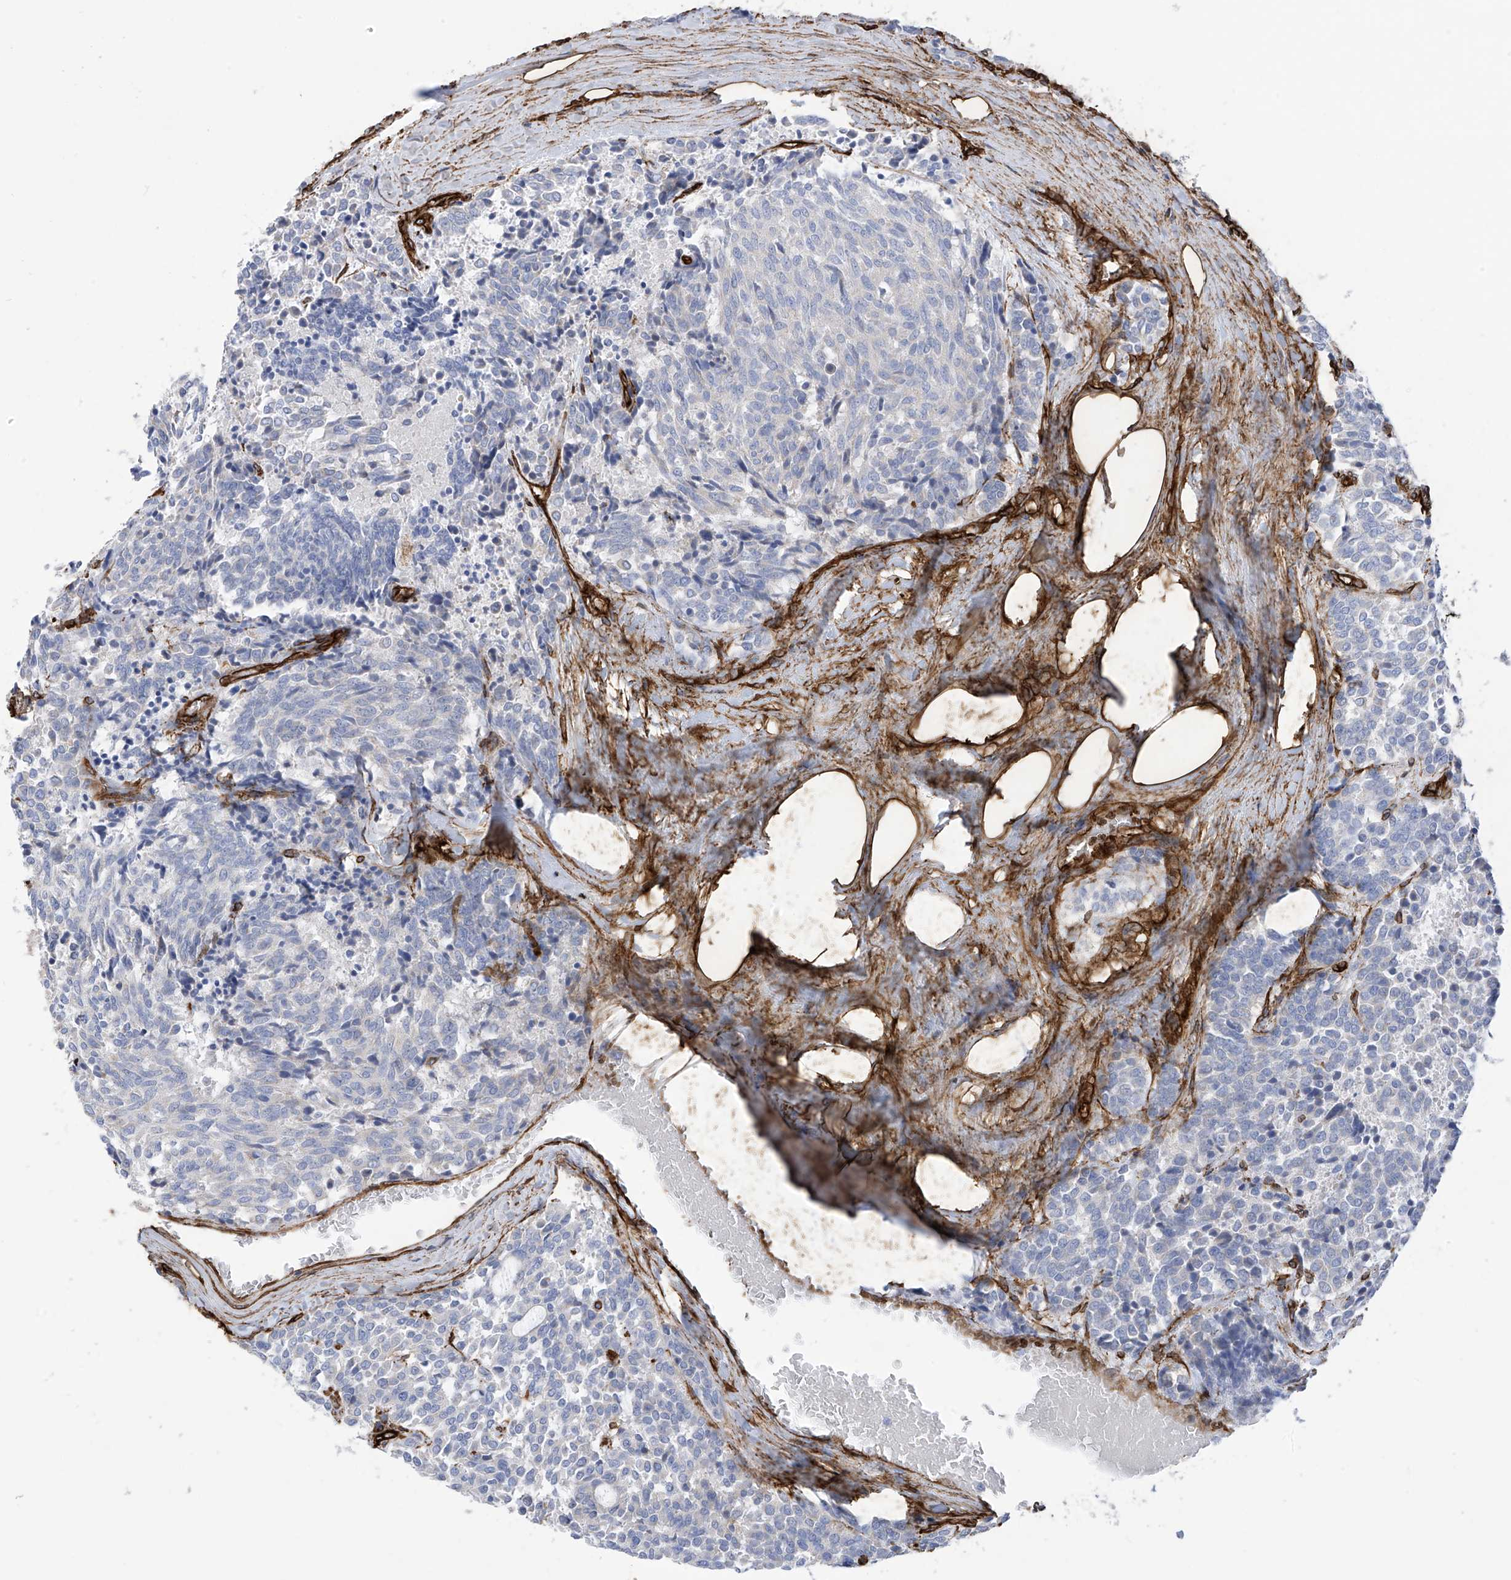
{"staining": {"intensity": "negative", "quantity": "none", "location": "none"}, "tissue": "carcinoid", "cell_type": "Tumor cells", "image_type": "cancer", "snomed": [{"axis": "morphology", "description": "Carcinoid, malignant, NOS"}, {"axis": "topography", "description": "Pancreas"}], "caption": "Tumor cells are negative for brown protein staining in carcinoid.", "gene": "UBTD1", "patient": {"sex": "female", "age": 54}}